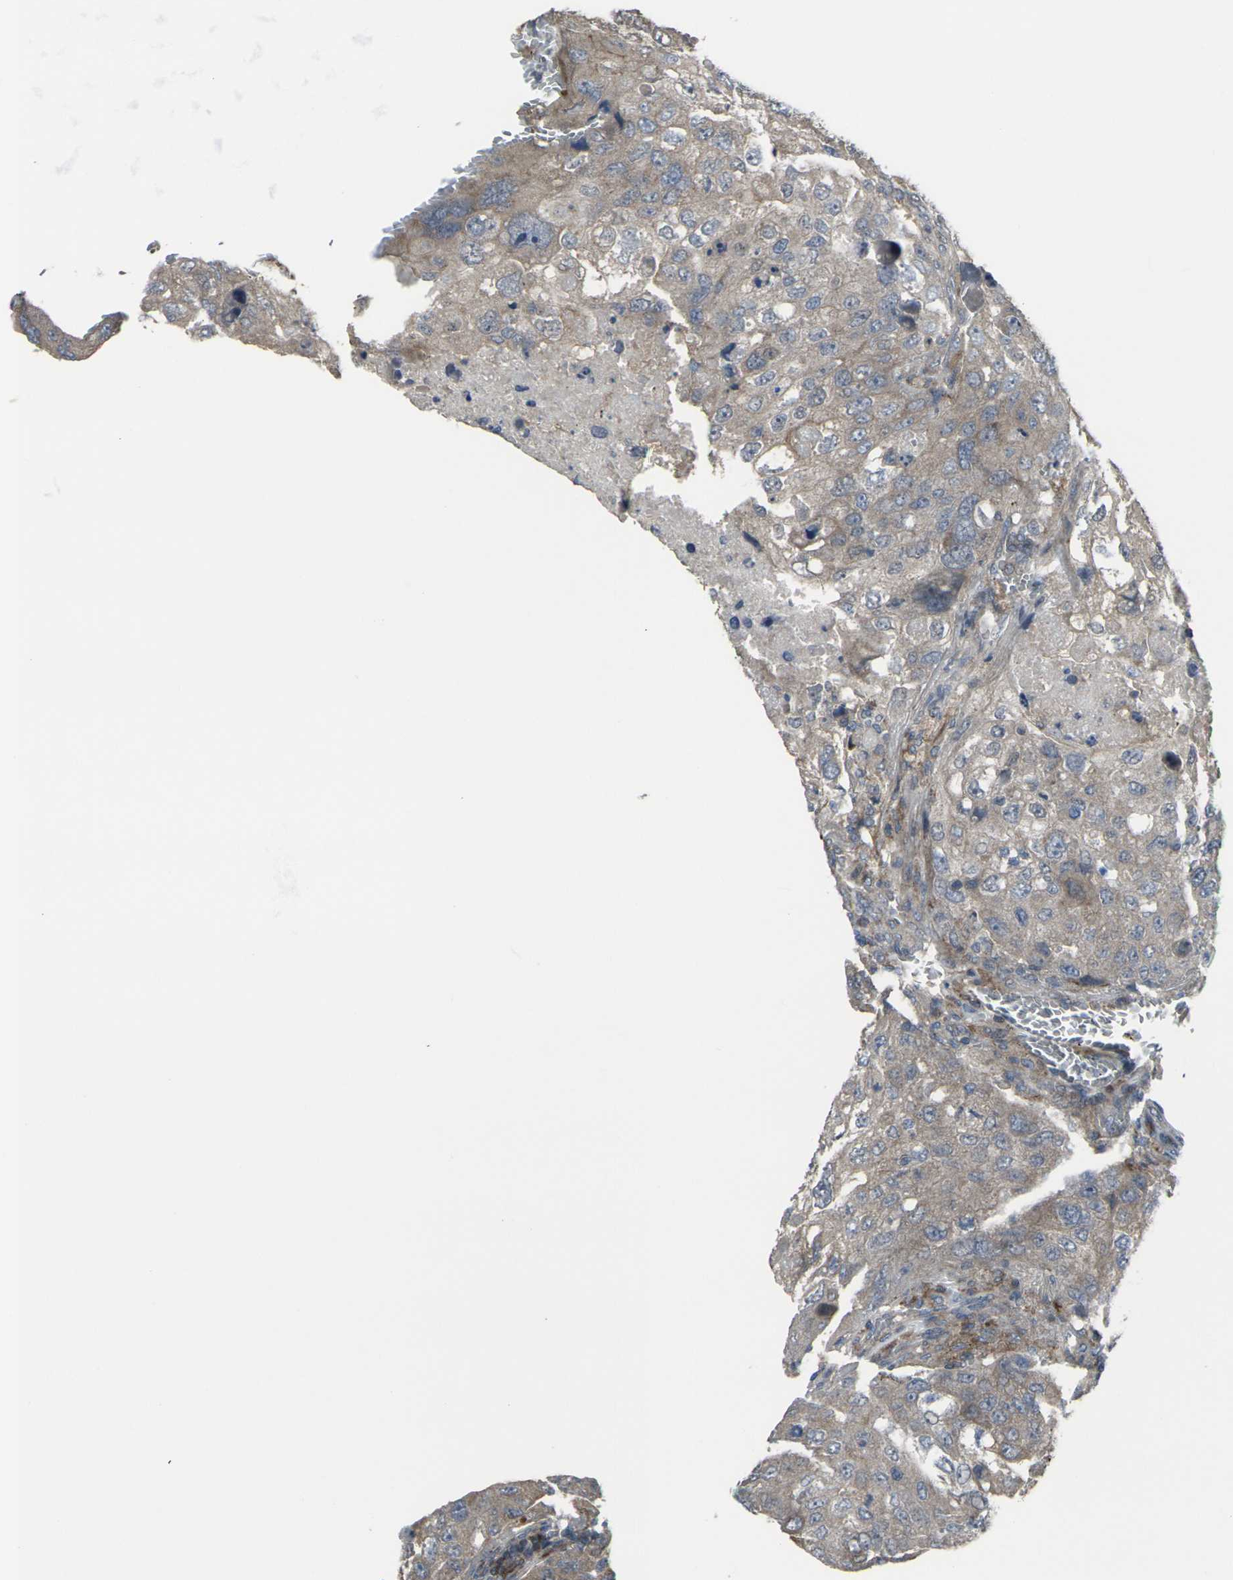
{"staining": {"intensity": "weak", "quantity": "<25%", "location": "cytoplasmic/membranous"}, "tissue": "urothelial cancer", "cell_type": "Tumor cells", "image_type": "cancer", "snomed": [{"axis": "morphology", "description": "Urothelial carcinoma, High grade"}, {"axis": "topography", "description": "Lymph node"}, {"axis": "topography", "description": "Urinary bladder"}], "caption": "This is an IHC photomicrograph of urothelial cancer. There is no expression in tumor cells.", "gene": "CCR10", "patient": {"sex": "male", "age": 51}}